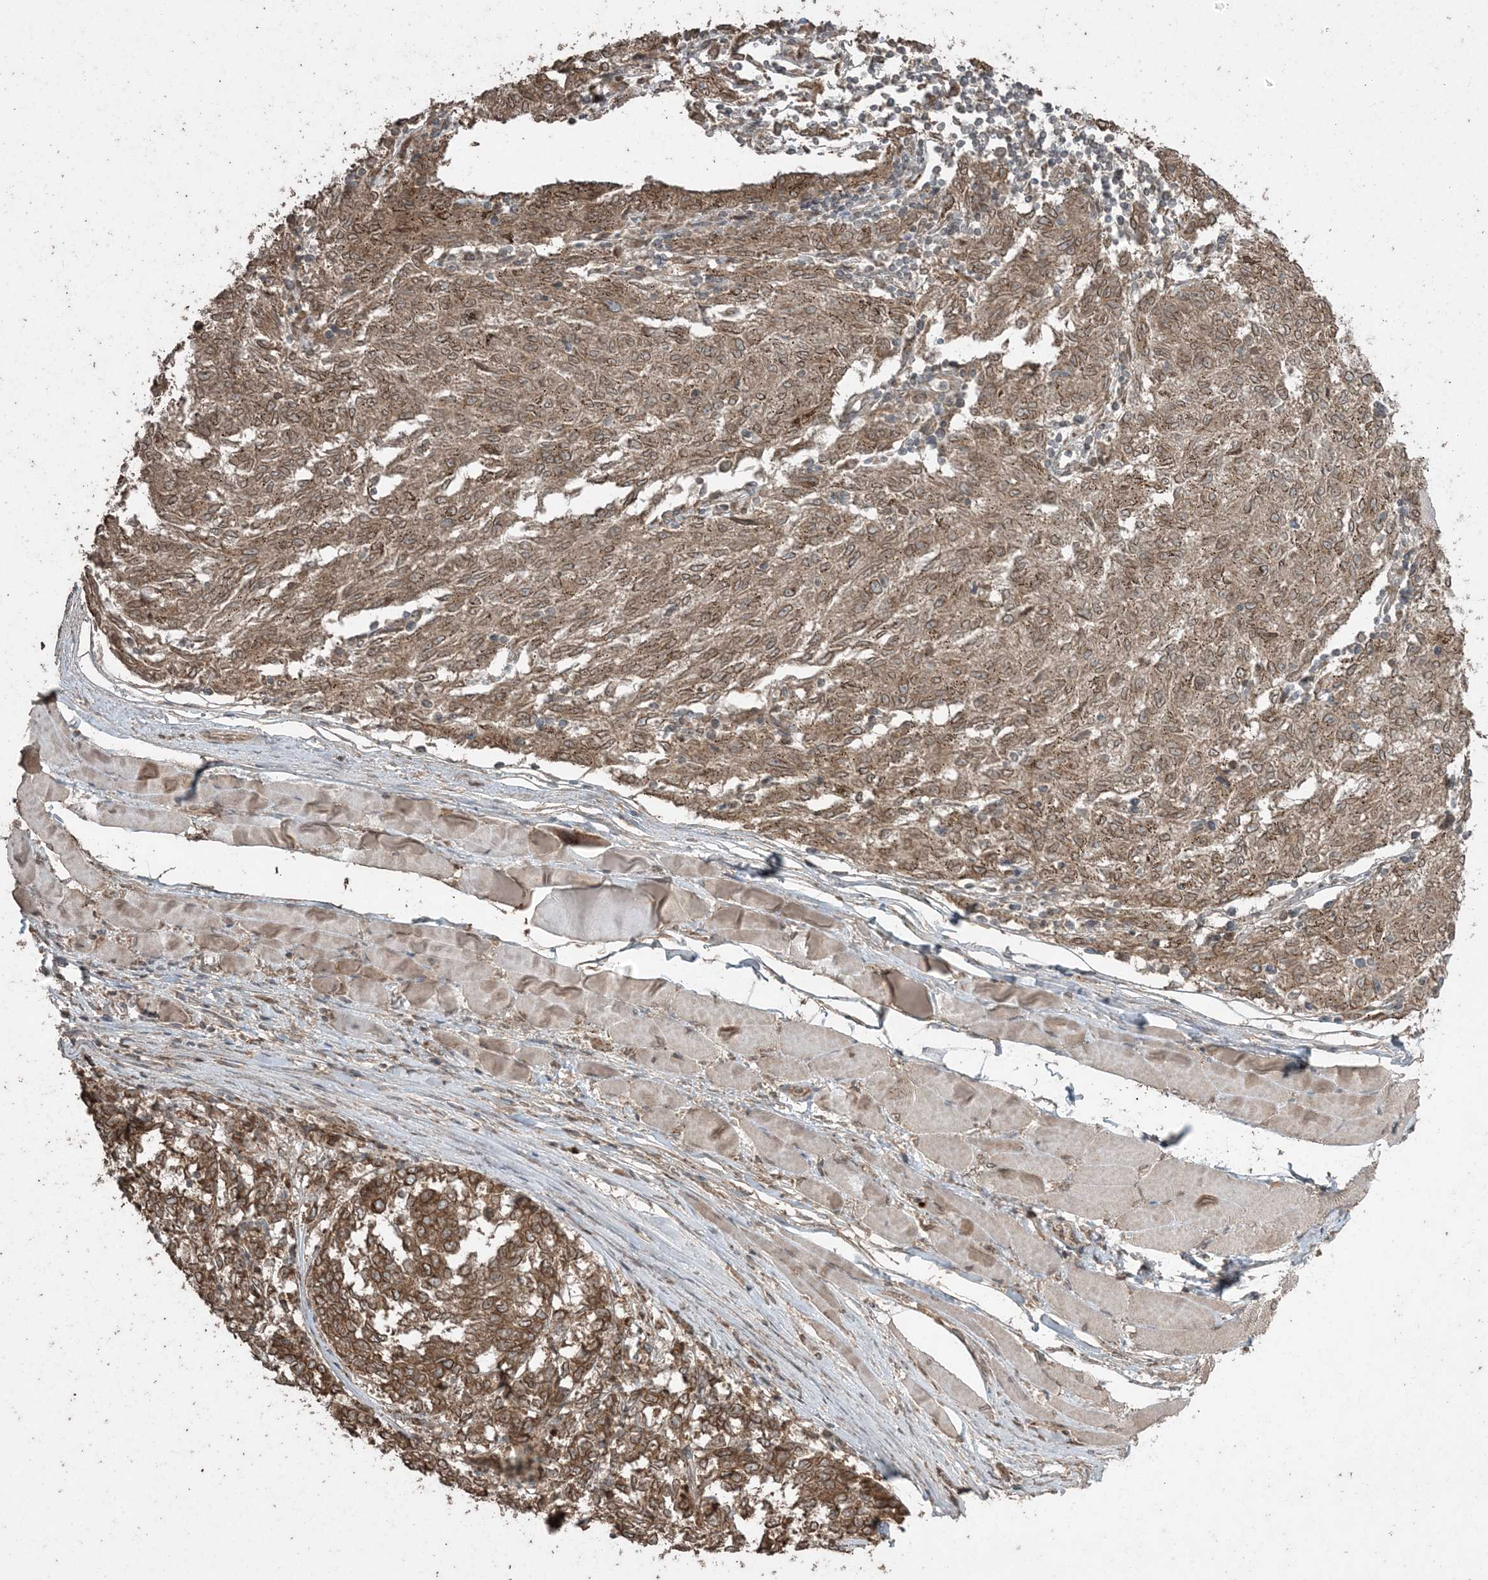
{"staining": {"intensity": "moderate", "quantity": ">75%", "location": "cytoplasmic/membranous"}, "tissue": "melanoma", "cell_type": "Tumor cells", "image_type": "cancer", "snomed": [{"axis": "morphology", "description": "Malignant melanoma, NOS"}, {"axis": "topography", "description": "Skin"}], "caption": "A high-resolution photomicrograph shows immunohistochemistry staining of melanoma, which shows moderate cytoplasmic/membranous positivity in about >75% of tumor cells.", "gene": "DDX19B", "patient": {"sex": "female", "age": 72}}